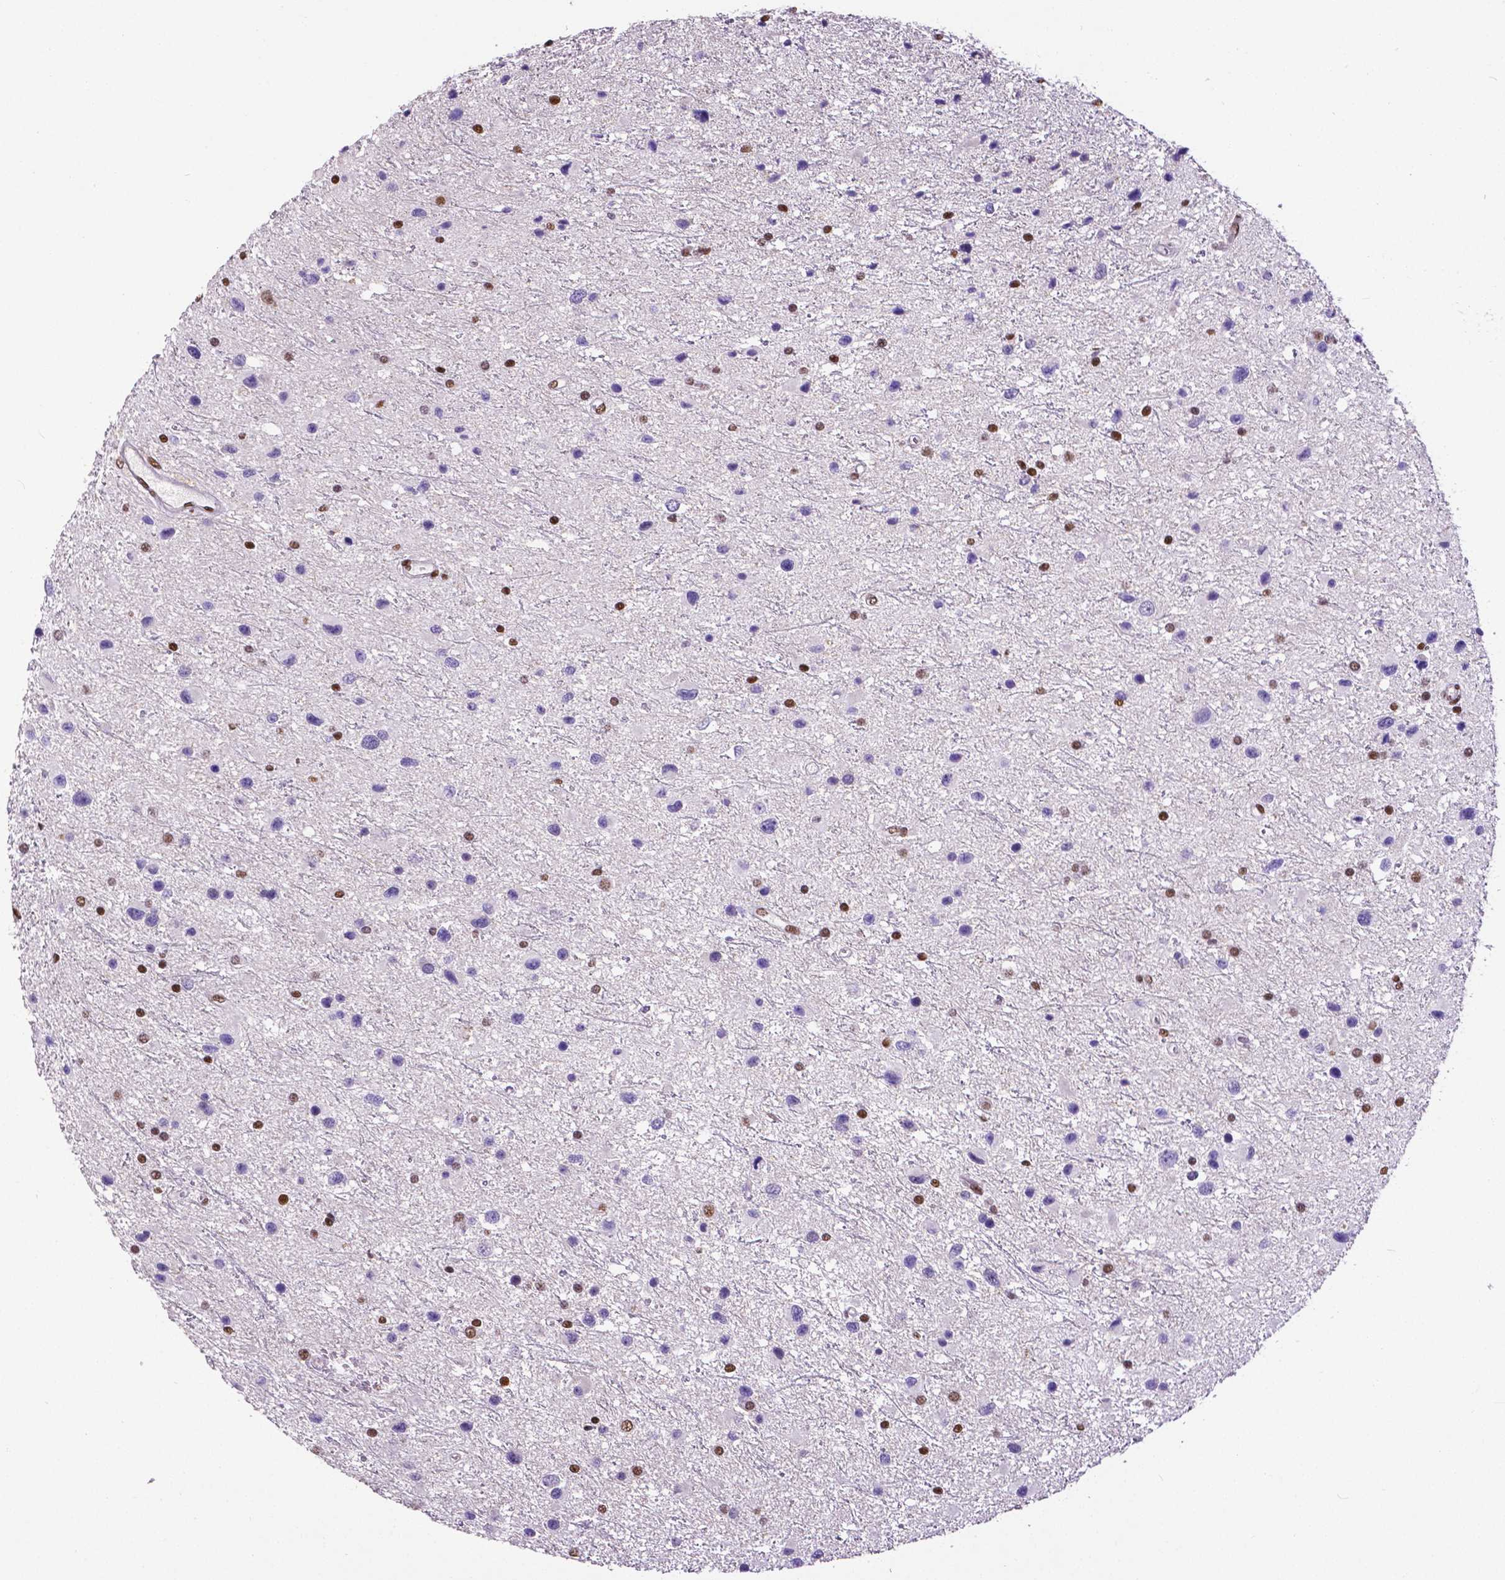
{"staining": {"intensity": "moderate", "quantity": "<25%", "location": "nuclear"}, "tissue": "glioma", "cell_type": "Tumor cells", "image_type": "cancer", "snomed": [{"axis": "morphology", "description": "Glioma, malignant, Low grade"}, {"axis": "topography", "description": "Brain"}], "caption": "Immunohistochemical staining of malignant glioma (low-grade) shows low levels of moderate nuclear protein staining in approximately <25% of tumor cells.", "gene": "ATRX", "patient": {"sex": "female", "age": 32}}